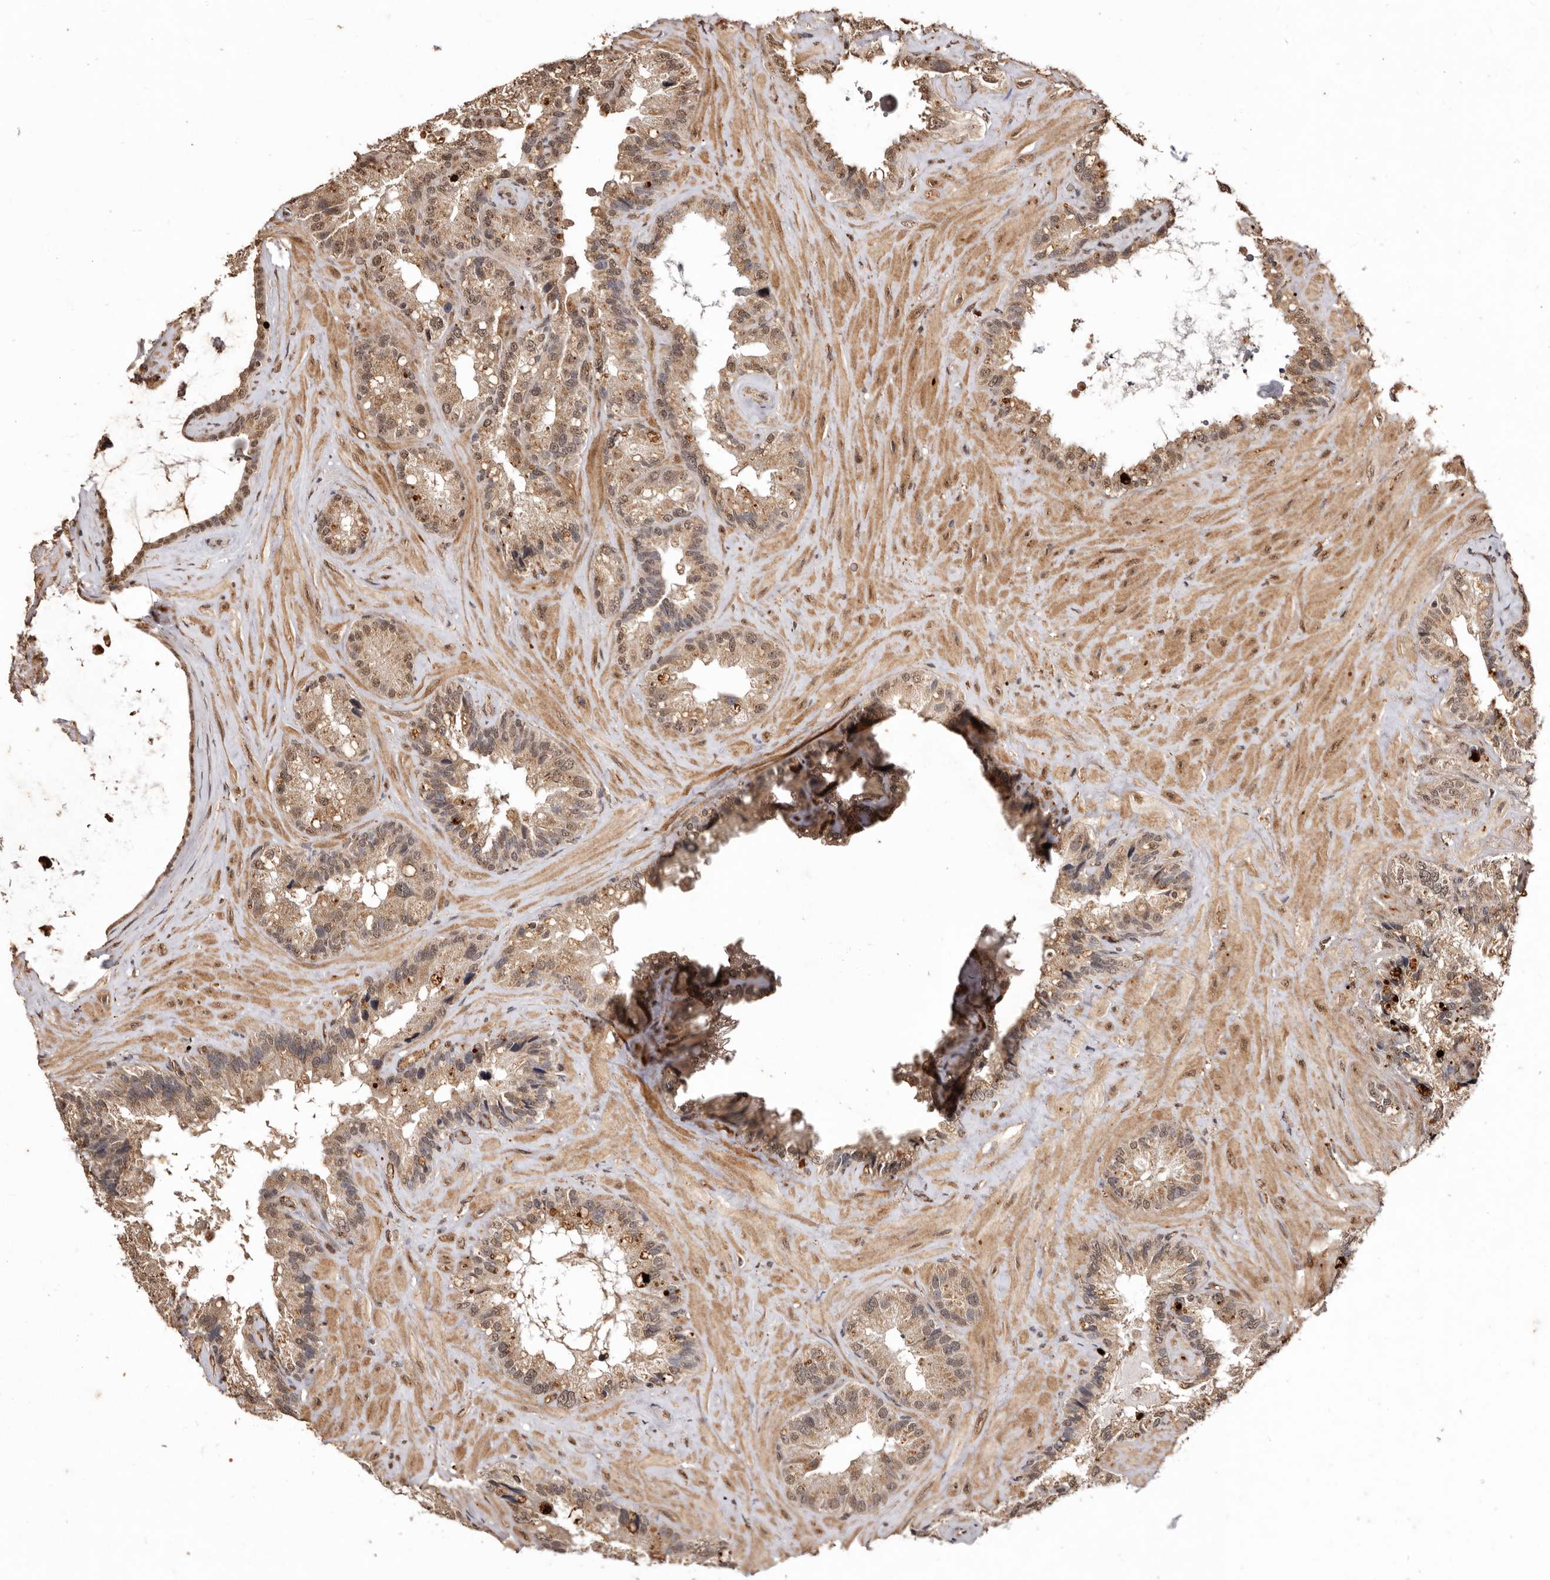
{"staining": {"intensity": "moderate", "quantity": ">75%", "location": "cytoplasmic/membranous,nuclear"}, "tissue": "seminal vesicle", "cell_type": "Glandular cells", "image_type": "normal", "snomed": [{"axis": "morphology", "description": "Normal tissue, NOS"}, {"axis": "topography", "description": "Prostate"}, {"axis": "topography", "description": "Seminal veicle"}], "caption": "This histopathology image exhibits IHC staining of unremarkable seminal vesicle, with medium moderate cytoplasmic/membranous,nuclear positivity in approximately >75% of glandular cells.", "gene": "NOTCH1", "patient": {"sex": "male", "age": 68}}